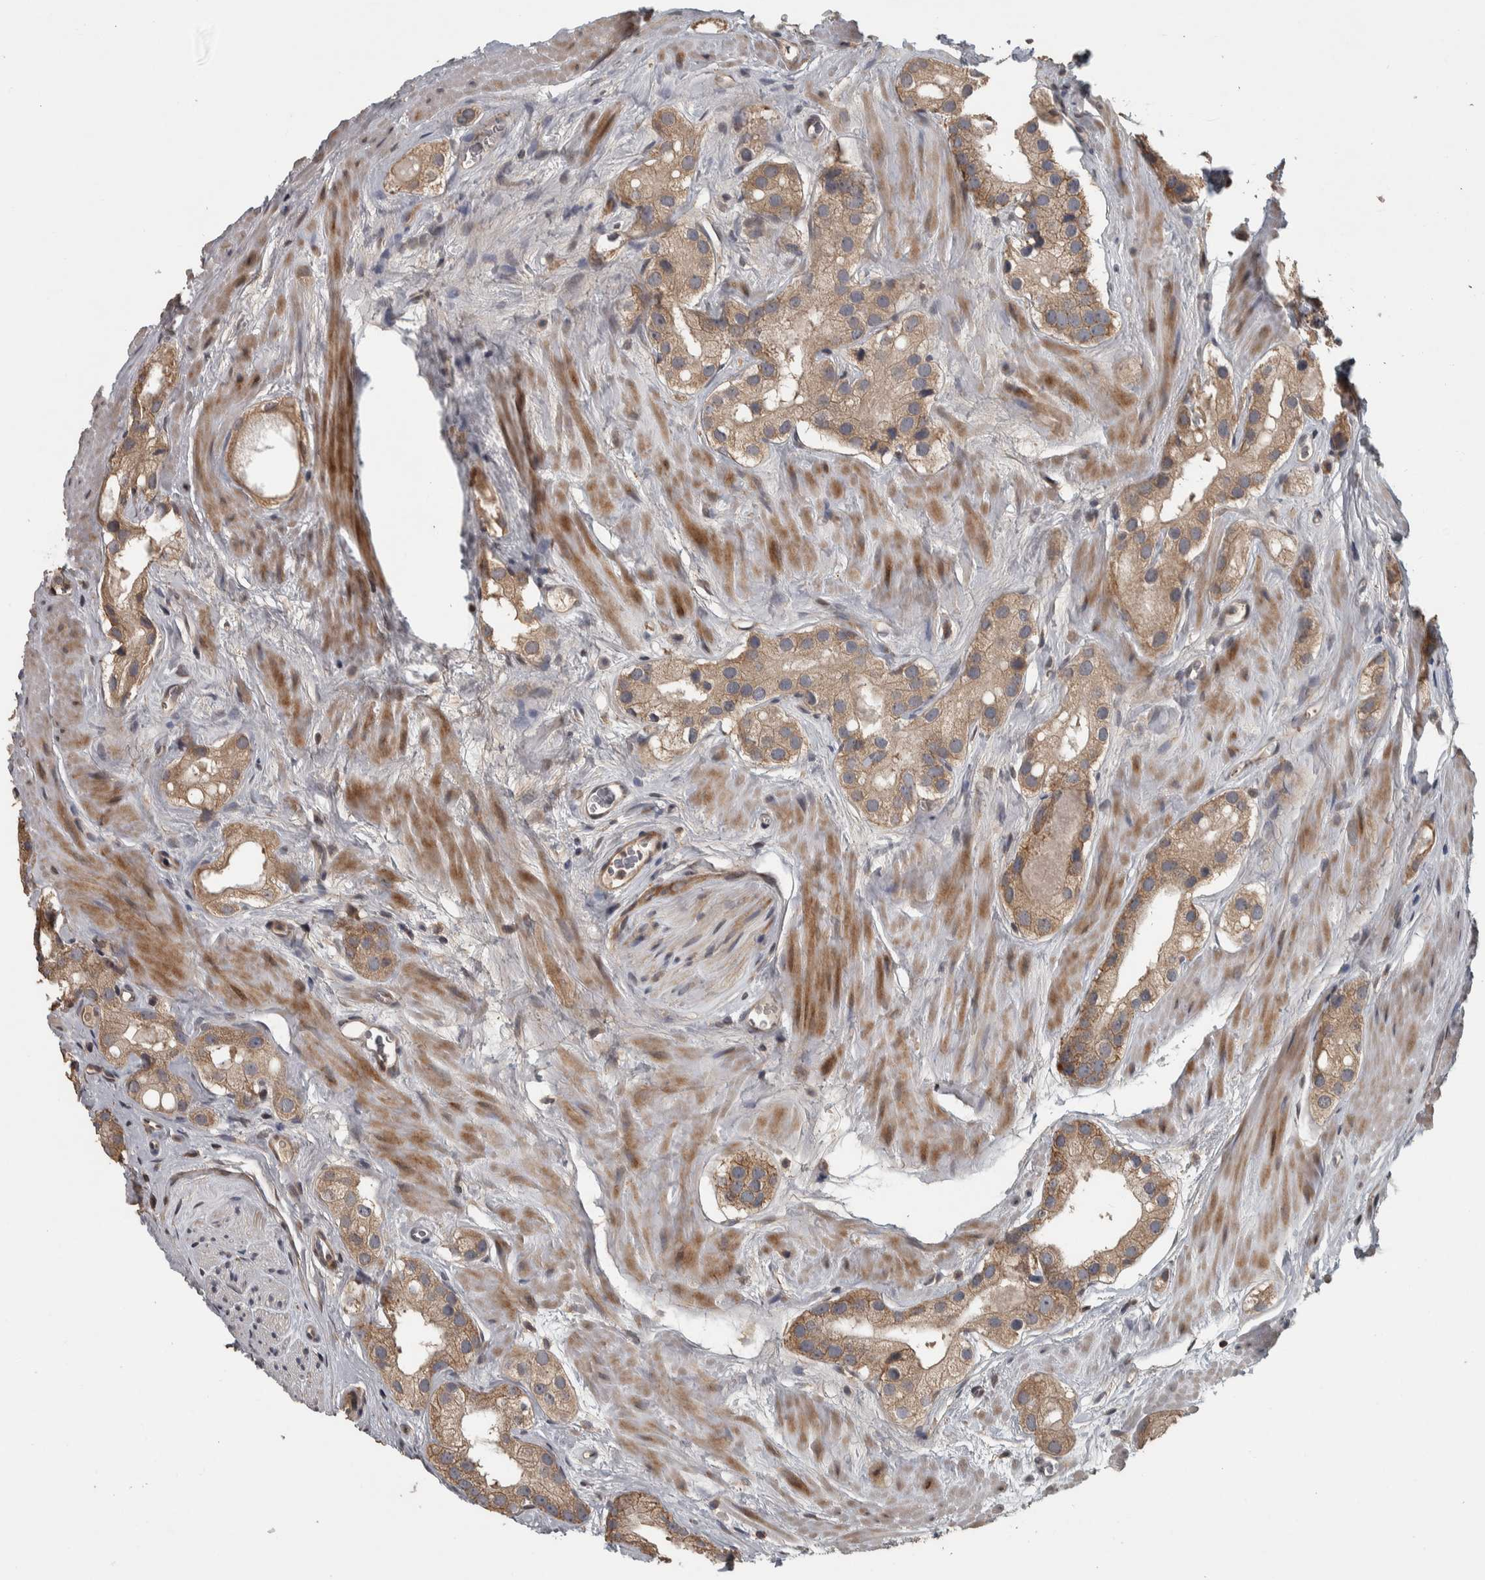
{"staining": {"intensity": "moderate", "quantity": ">75%", "location": "cytoplasmic/membranous"}, "tissue": "prostate cancer", "cell_type": "Tumor cells", "image_type": "cancer", "snomed": [{"axis": "morphology", "description": "Adenocarcinoma, High grade"}, {"axis": "topography", "description": "Prostate"}], "caption": "Immunohistochemical staining of human prostate high-grade adenocarcinoma shows medium levels of moderate cytoplasmic/membranous protein positivity in about >75% of tumor cells.", "gene": "ERAL1", "patient": {"sex": "male", "age": 63}}